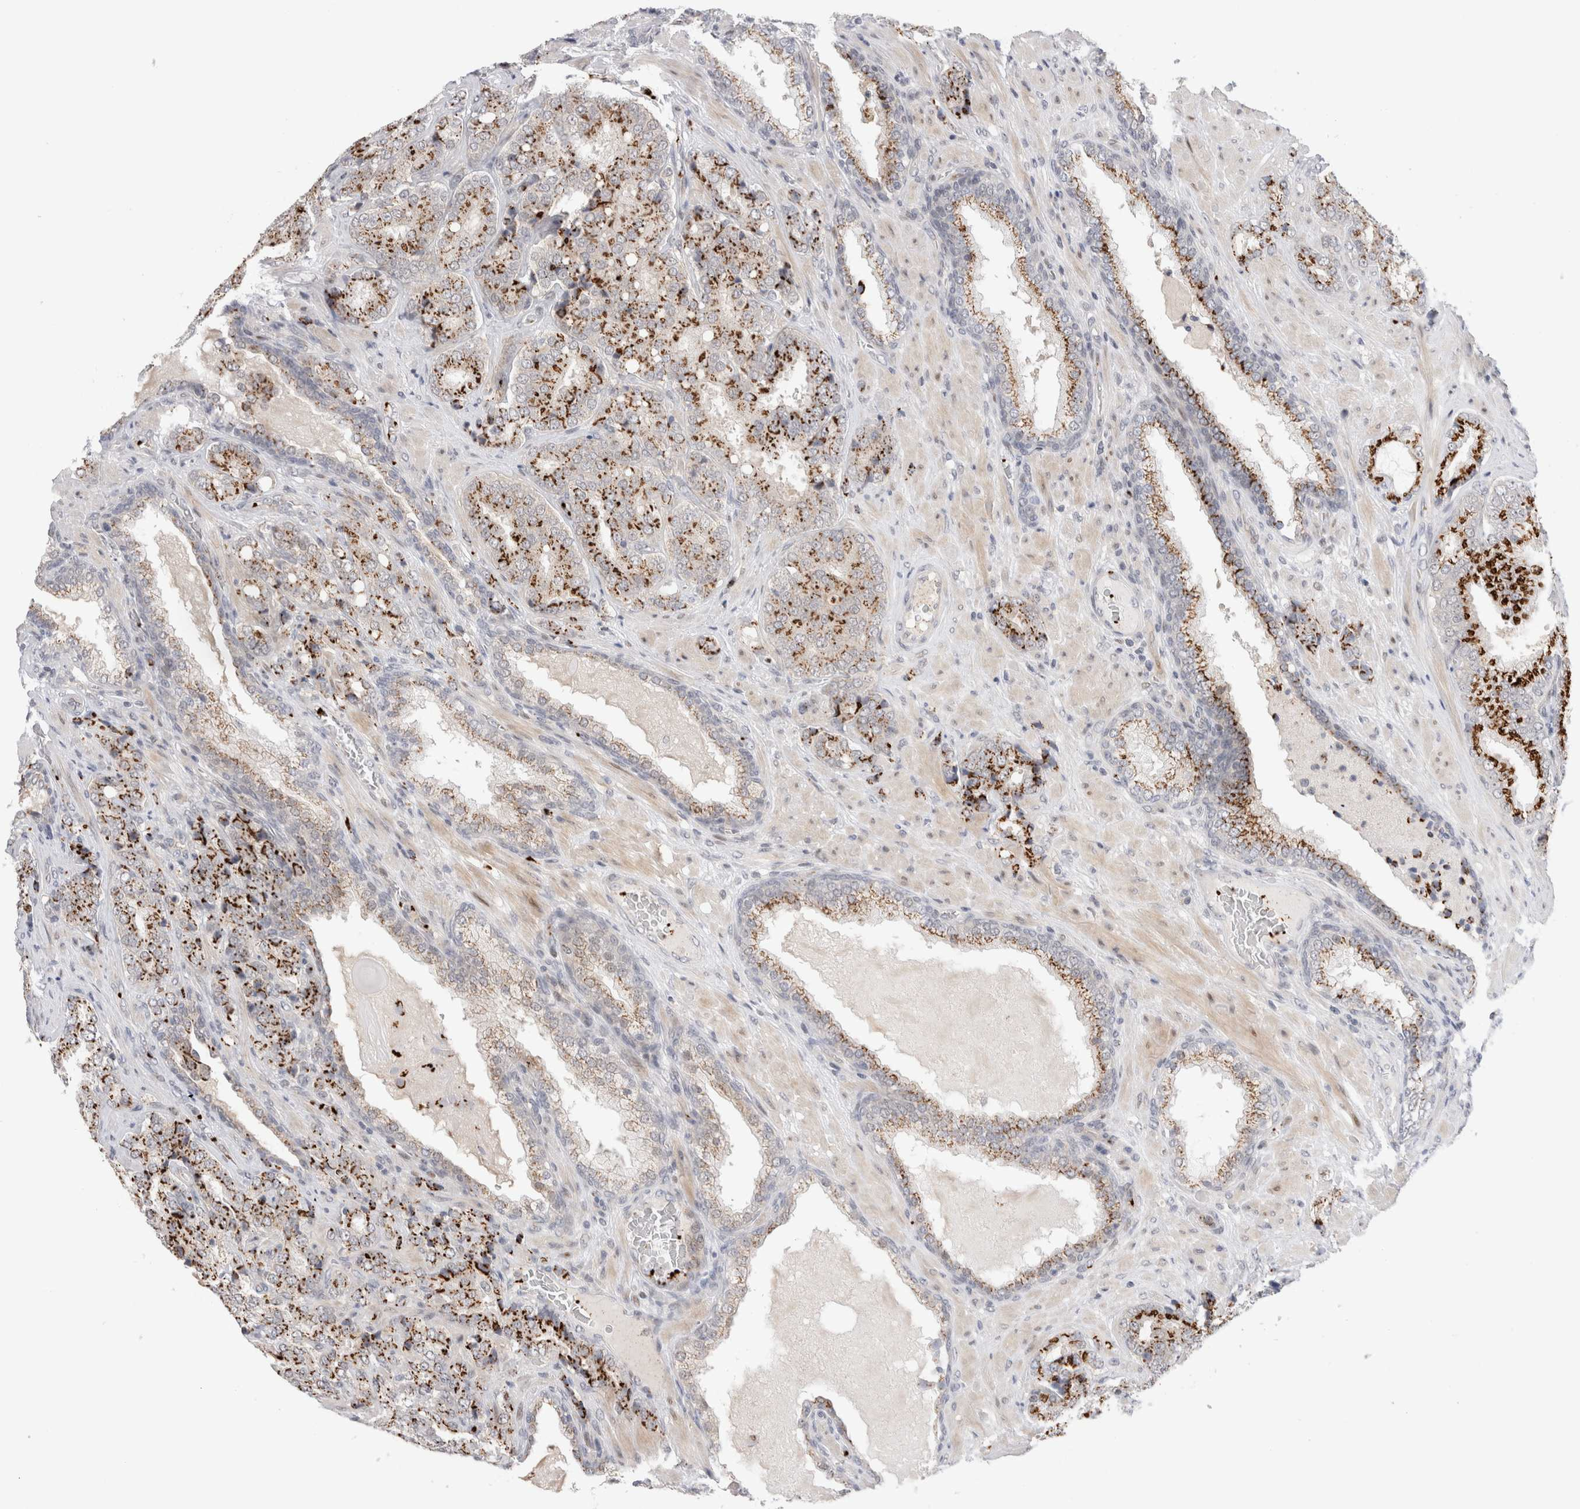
{"staining": {"intensity": "strong", "quantity": "25%-75%", "location": "cytoplasmic/membranous"}, "tissue": "prostate cancer", "cell_type": "Tumor cells", "image_type": "cancer", "snomed": [{"axis": "morphology", "description": "Adenocarcinoma, High grade"}, {"axis": "topography", "description": "Prostate"}], "caption": "Immunohistochemistry (IHC) (DAB (3,3'-diaminobenzidine)) staining of human prostate adenocarcinoma (high-grade) reveals strong cytoplasmic/membranous protein staining in approximately 25%-75% of tumor cells.", "gene": "VPS28", "patient": {"sex": "male", "age": 50}}